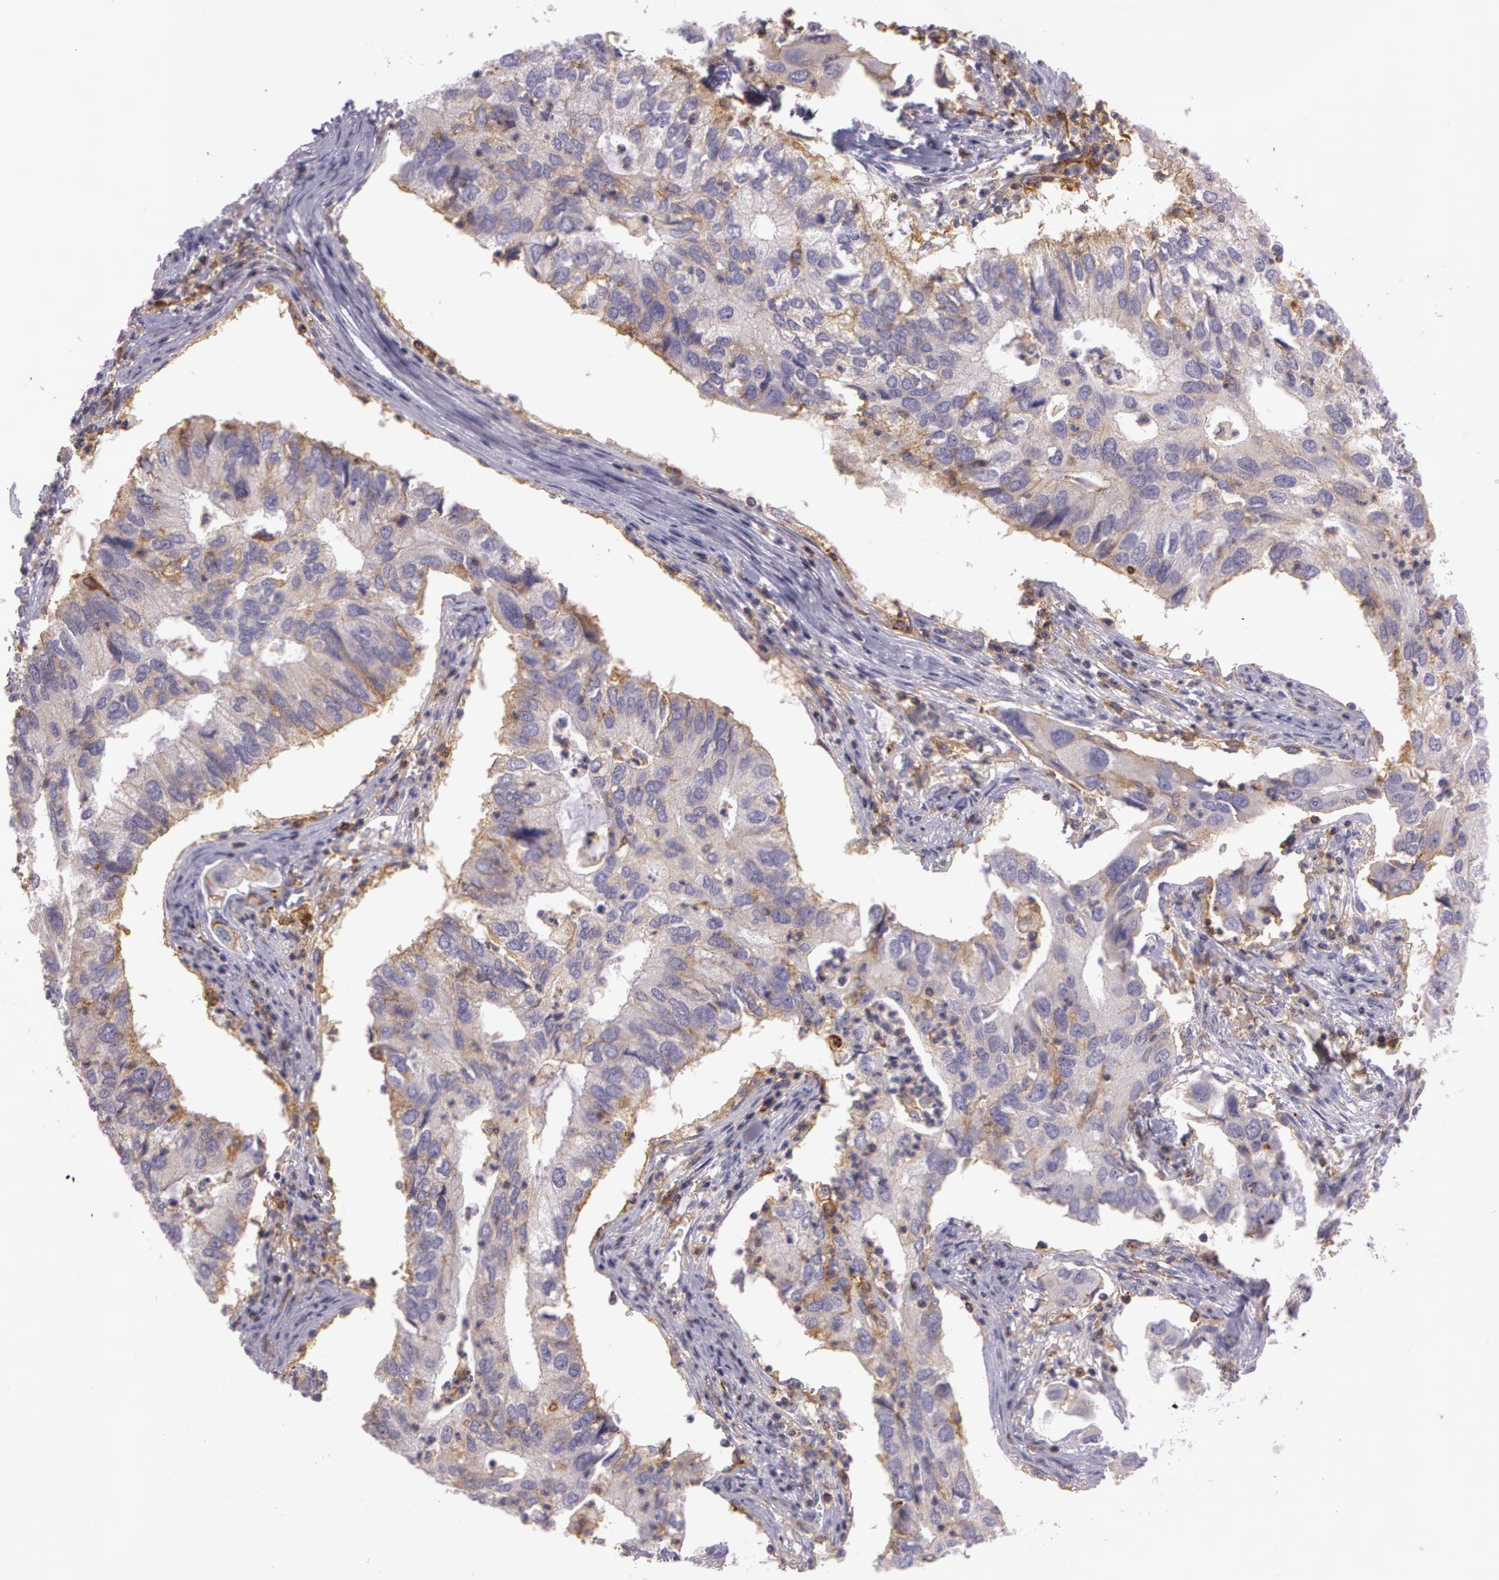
{"staining": {"intensity": "weak", "quantity": ">75%", "location": "cytoplasmic/membranous"}, "tissue": "lung cancer", "cell_type": "Tumor cells", "image_type": "cancer", "snomed": [{"axis": "morphology", "description": "Adenocarcinoma, NOS"}, {"axis": "topography", "description": "Lung"}], "caption": "A histopathology image of lung adenocarcinoma stained for a protein reveals weak cytoplasmic/membranous brown staining in tumor cells.", "gene": "LY75", "patient": {"sex": "male", "age": 48}}